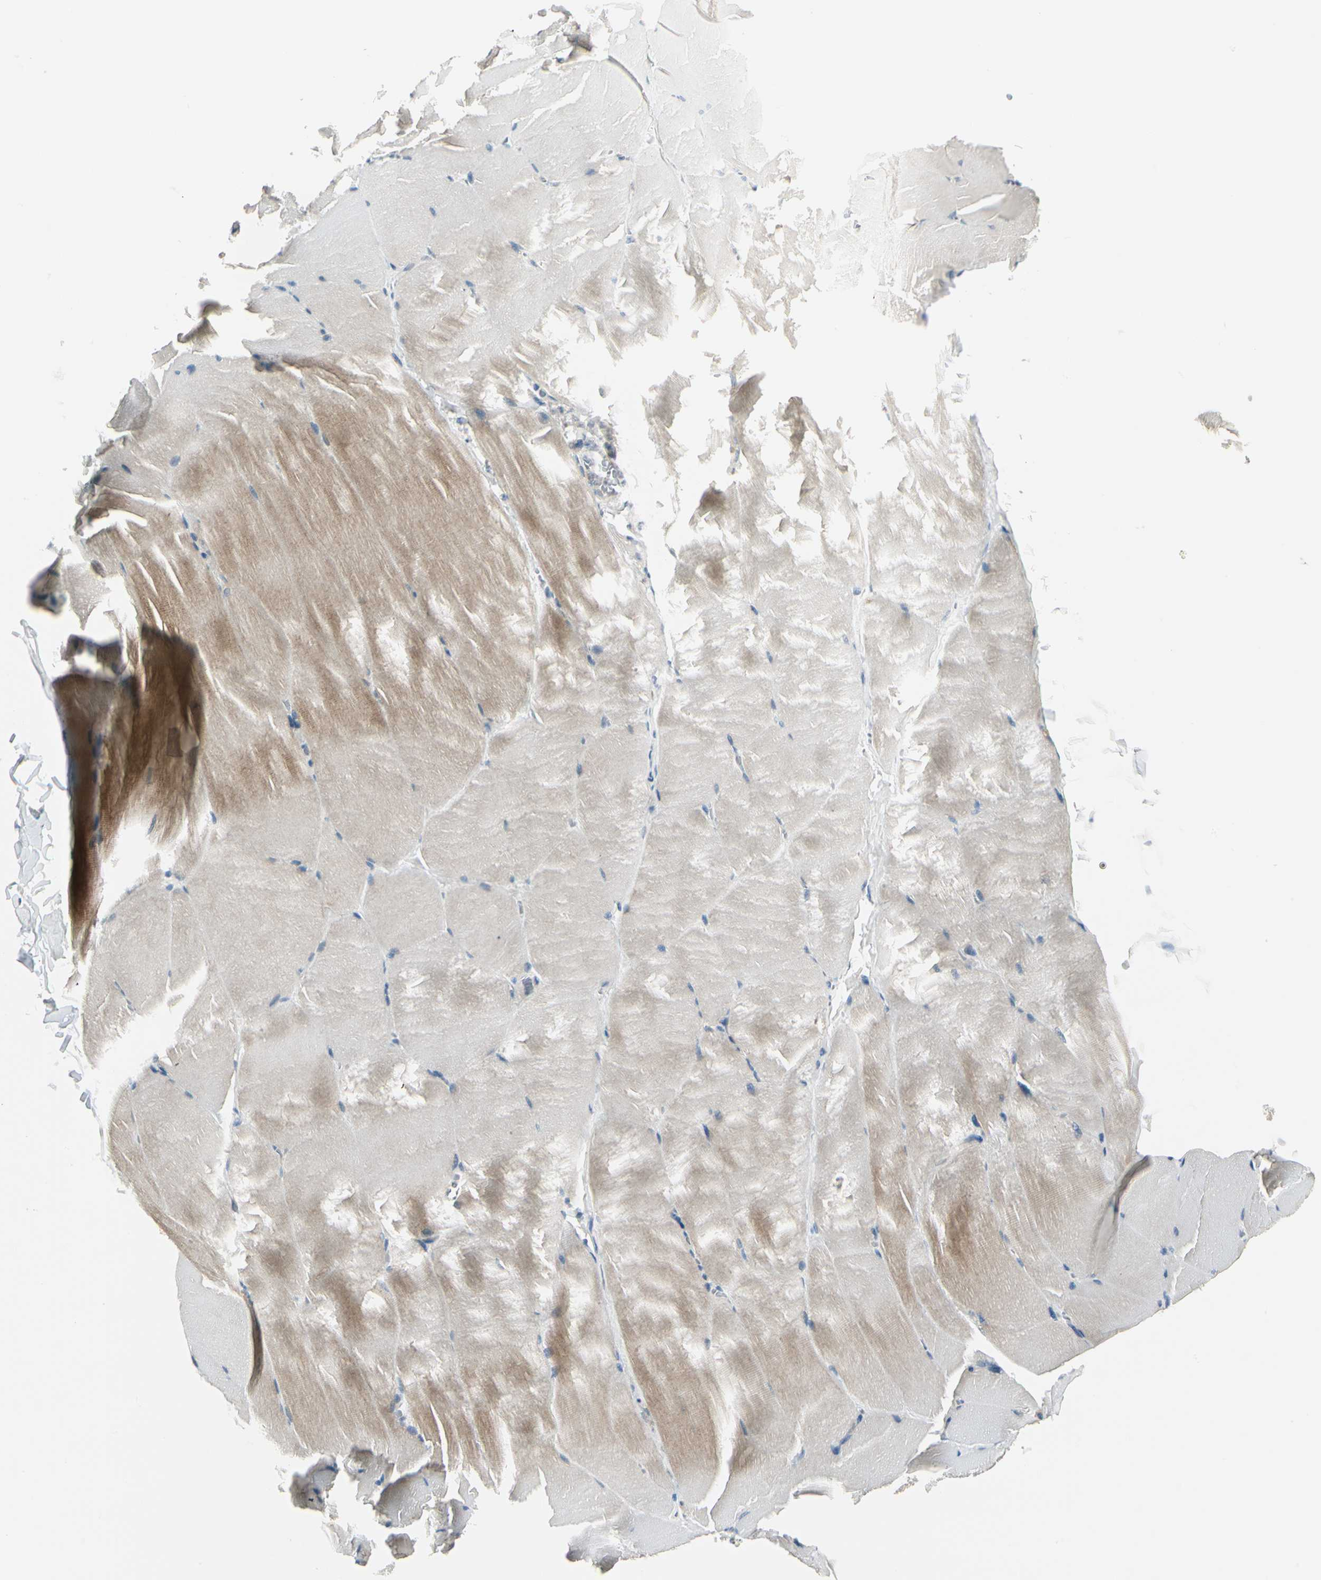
{"staining": {"intensity": "weak", "quantity": "<25%", "location": "cytoplasmic/membranous"}, "tissue": "skeletal muscle", "cell_type": "Myocytes", "image_type": "normal", "snomed": [{"axis": "morphology", "description": "Normal tissue, NOS"}, {"axis": "topography", "description": "Skeletal muscle"}], "caption": "The histopathology image exhibits no staining of myocytes in benign skeletal muscle.", "gene": "BNIP1", "patient": {"sex": "male", "age": 71}}